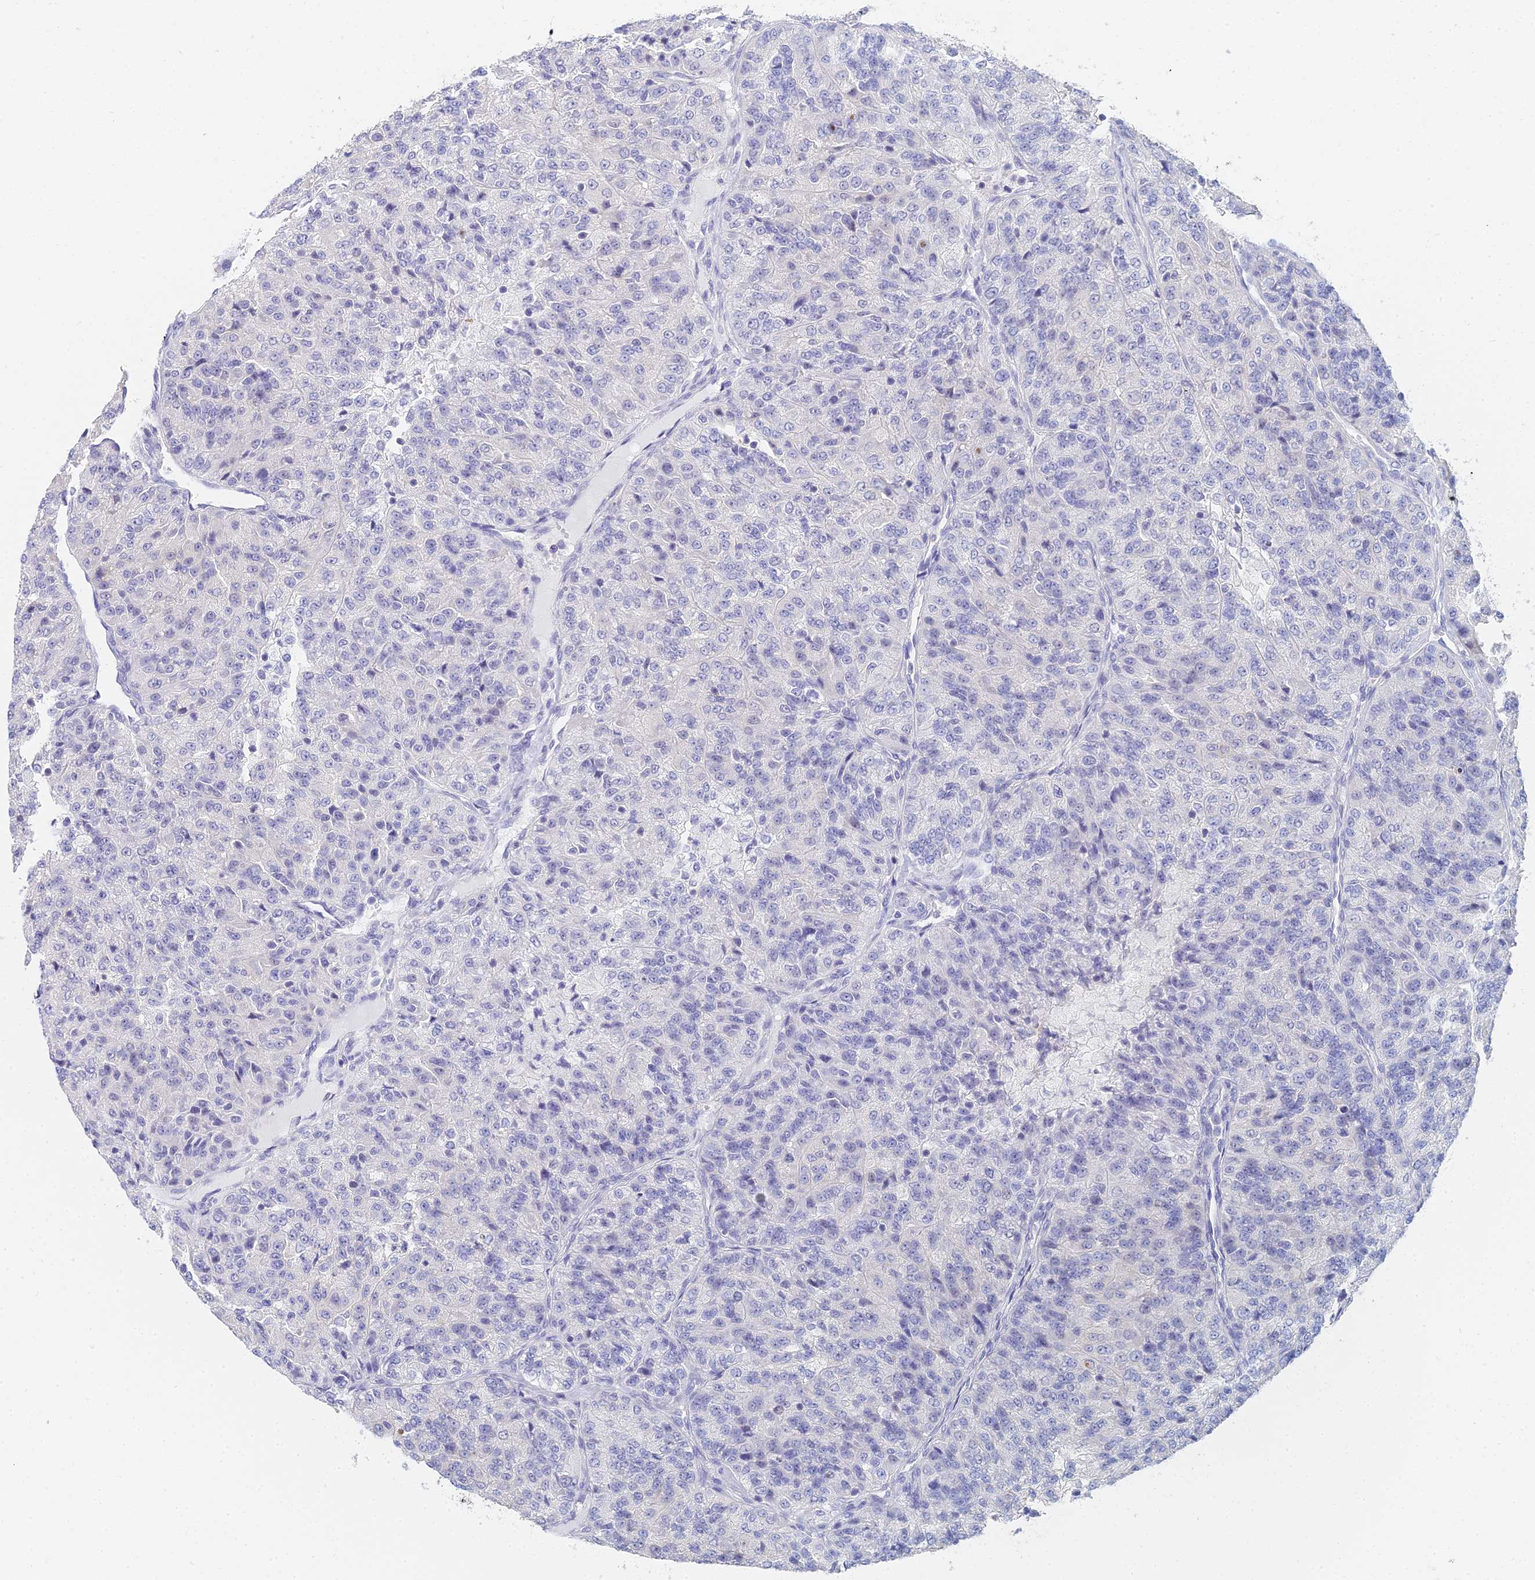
{"staining": {"intensity": "moderate", "quantity": "<25%", "location": "nuclear"}, "tissue": "renal cancer", "cell_type": "Tumor cells", "image_type": "cancer", "snomed": [{"axis": "morphology", "description": "Adenocarcinoma, NOS"}, {"axis": "topography", "description": "Kidney"}], "caption": "Protein staining of renal cancer tissue reveals moderate nuclear staining in about <25% of tumor cells. Using DAB (brown) and hematoxylin (blue) stains, captured at high magnification using brightfield microscopy.", "gene": "MCM2", "patient": {"sex": "female", "age": 63}}